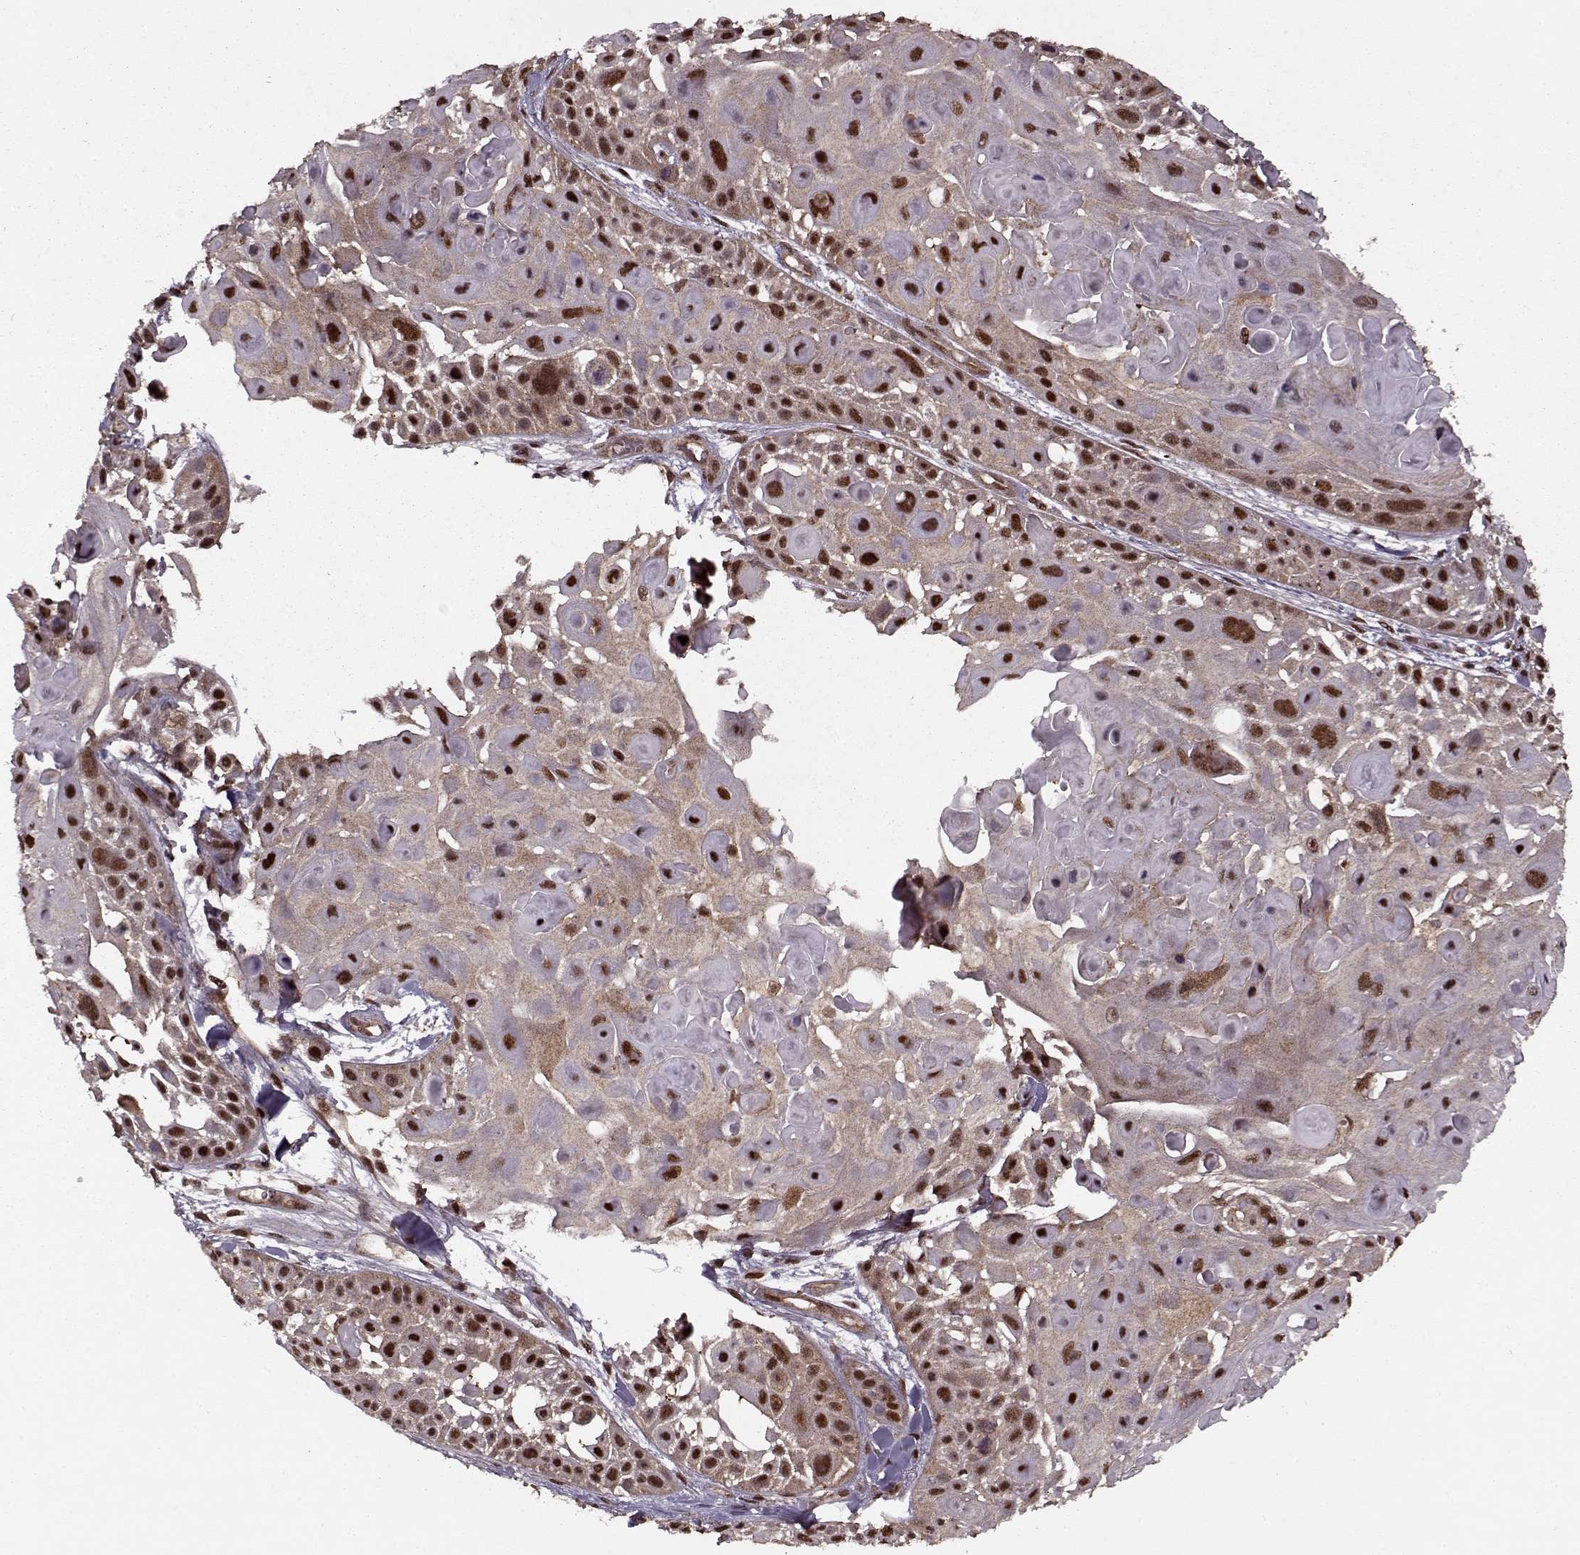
{"staining": {"intensity": "strong", "quantity": ">75%", "location": "nuclear"}, "tissue": "skin cancer", "cell_type": "Tumor cells", "image_type": "cancer", "snomed": [{"axis": "morphology", "description": "Squamous cell carcinoma, NOS"}, {"axis": "topography", "description": "Skin"}, {"axis": "topography", "description": "Anal"}], "caption": "There is high levels of strong nuclear staining in tumor cells of skin cancer (squamous cell carcinoma), as demonstrated by immunohistochemical staining (brown color).", "gene": "PSMA7", "patient": {"sex": "female", "age": 75}}